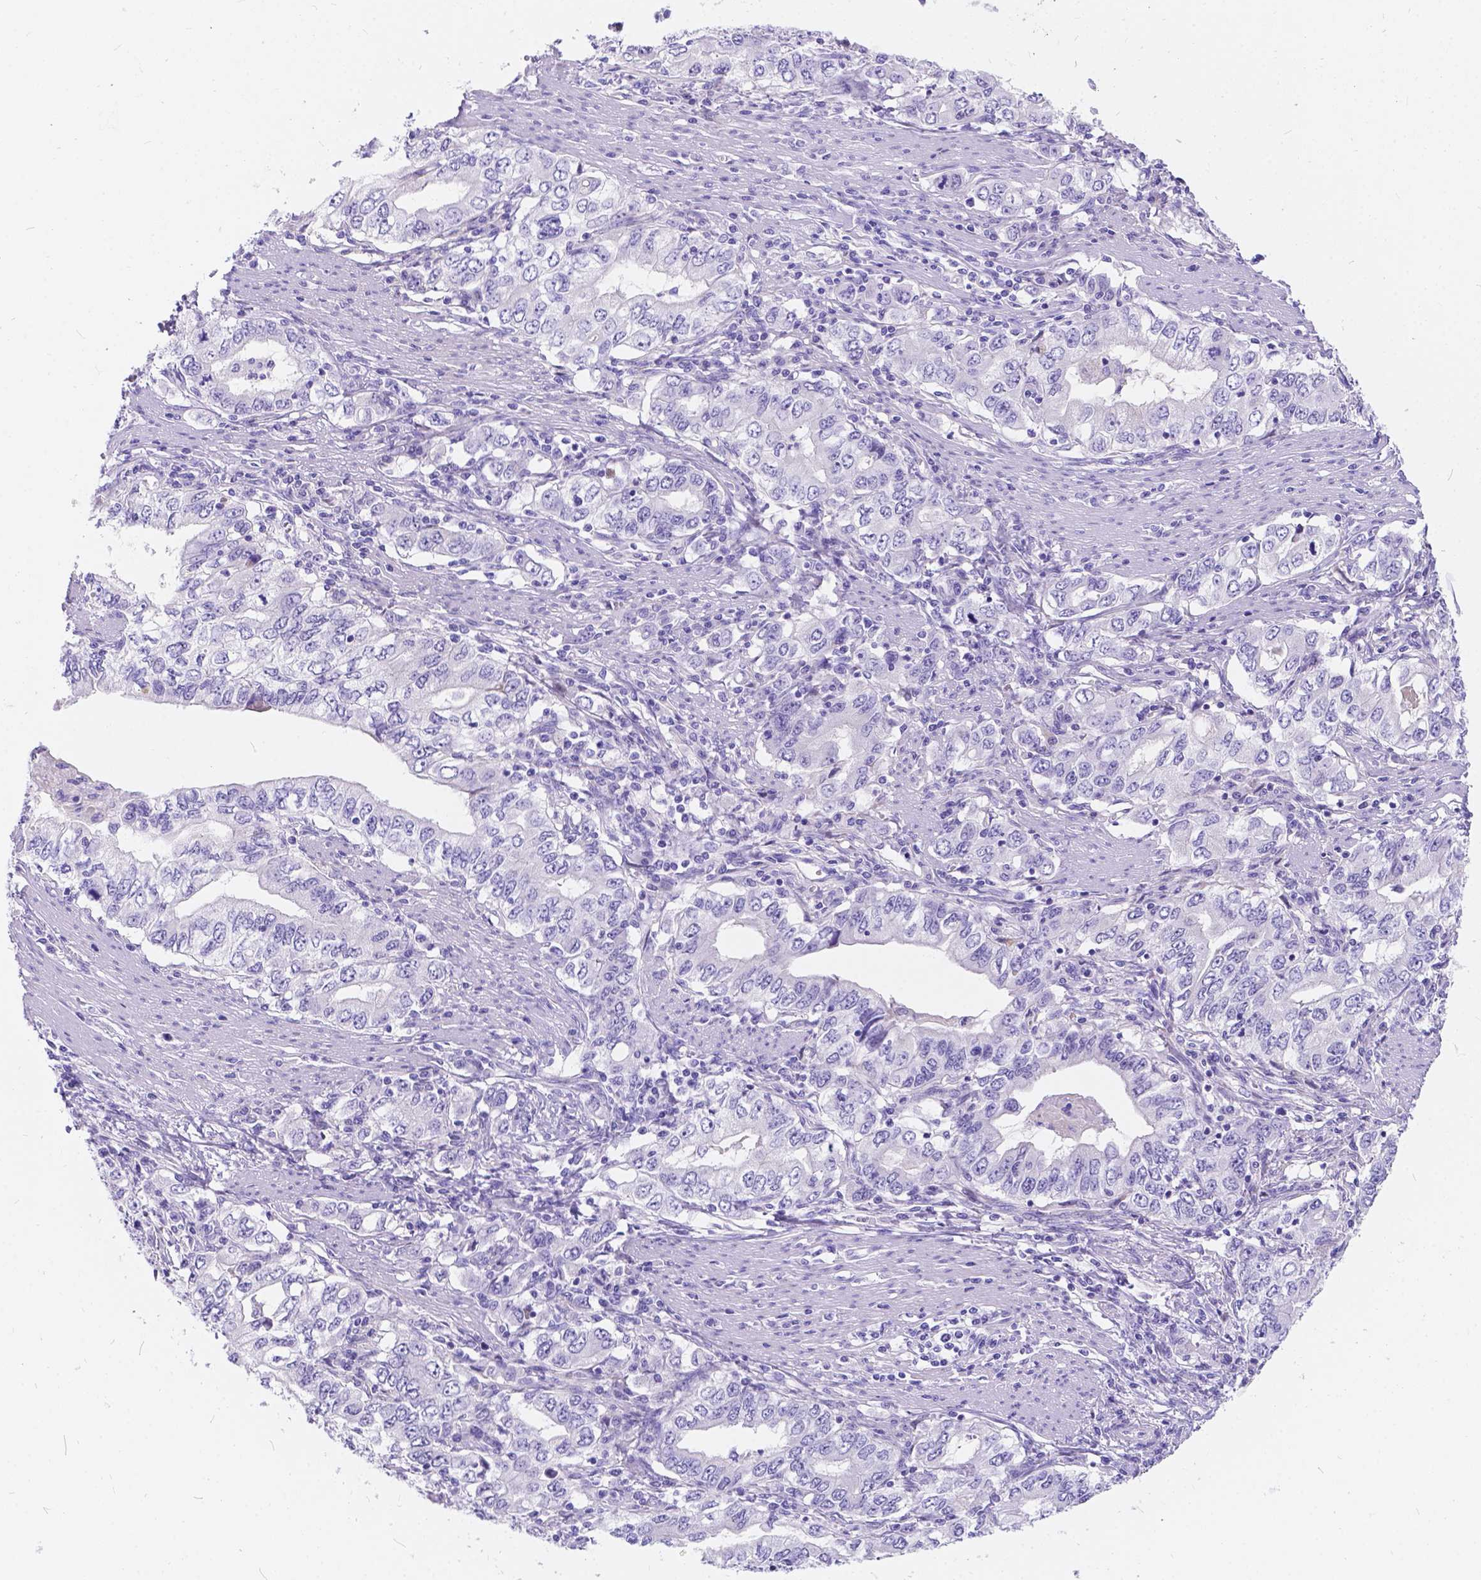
{"staining": {"intensity": "negative", "quantity": "none", "location": "none"}, "tissue": "stomach cancer", "cell_type": "Tumor cells", "image_type": "cancer", "snomed": [{"axis": "morphology", "description": "Adenocarcinoma, NOS"}, {"axis": "topography", "description": "Stomach, lower"}], "caption": "Tumor cells are negative for brown protein staining in stomach cancer.", "gene": "KLHL10", "patient": {"sex": "female", "age": 72}}